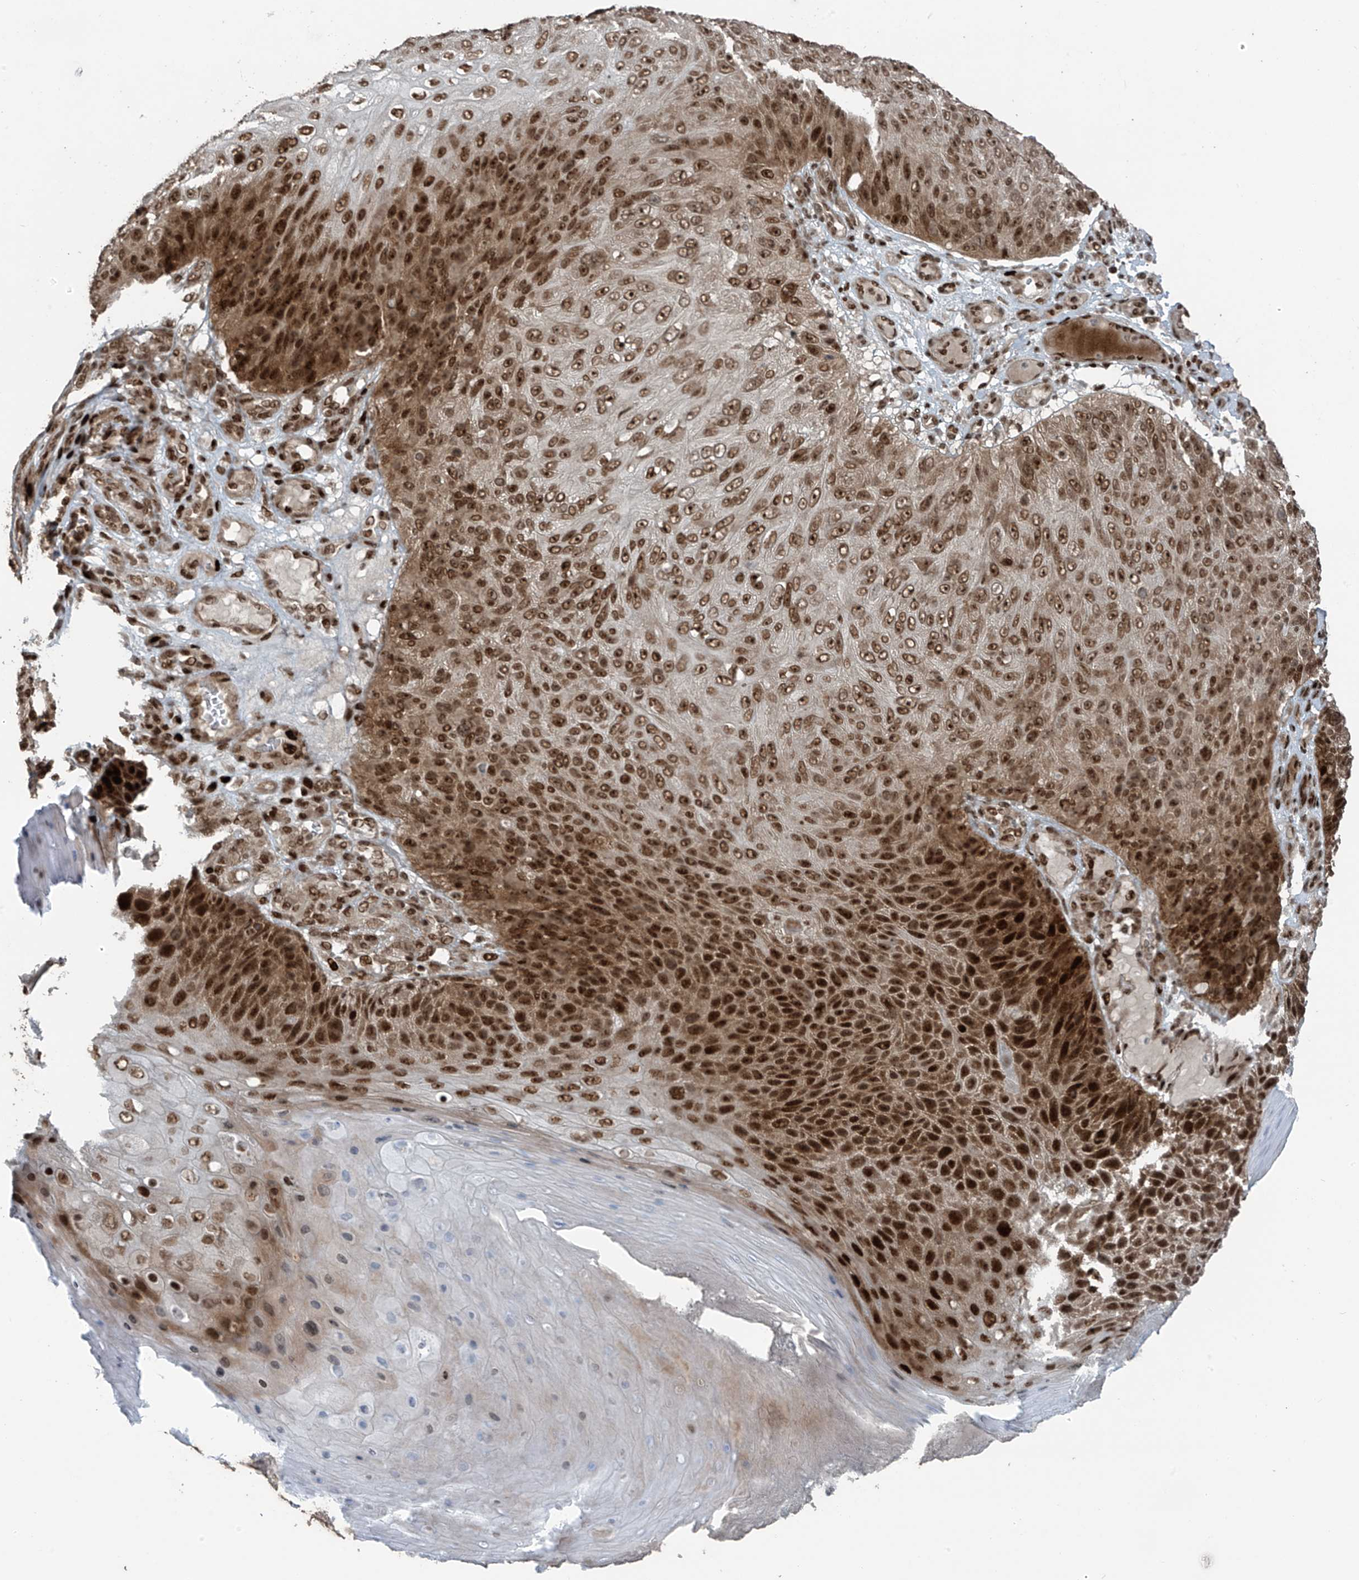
{"staining": {"intensity": "strong", "quantity": ">75%", "location": "cytoplasmic/membranous,nuclear"}, "tissue": "skin cancer", "cell_type": "Tumor cells", "image_type": "cancer", "snomed": [{"axis": "morphology", "description": "Squamous cell carcinoma, NOS"}, {"axis": "topography", "description": "Skin"}], "caption": "A brown stain highlights strong cytoplasmic/membranous and nuclear expression of a protein in squamous cell carcinoma (skin) tumor cells.", "gene": "PCNP", "patient": {"sex": "female", "age": 88}}